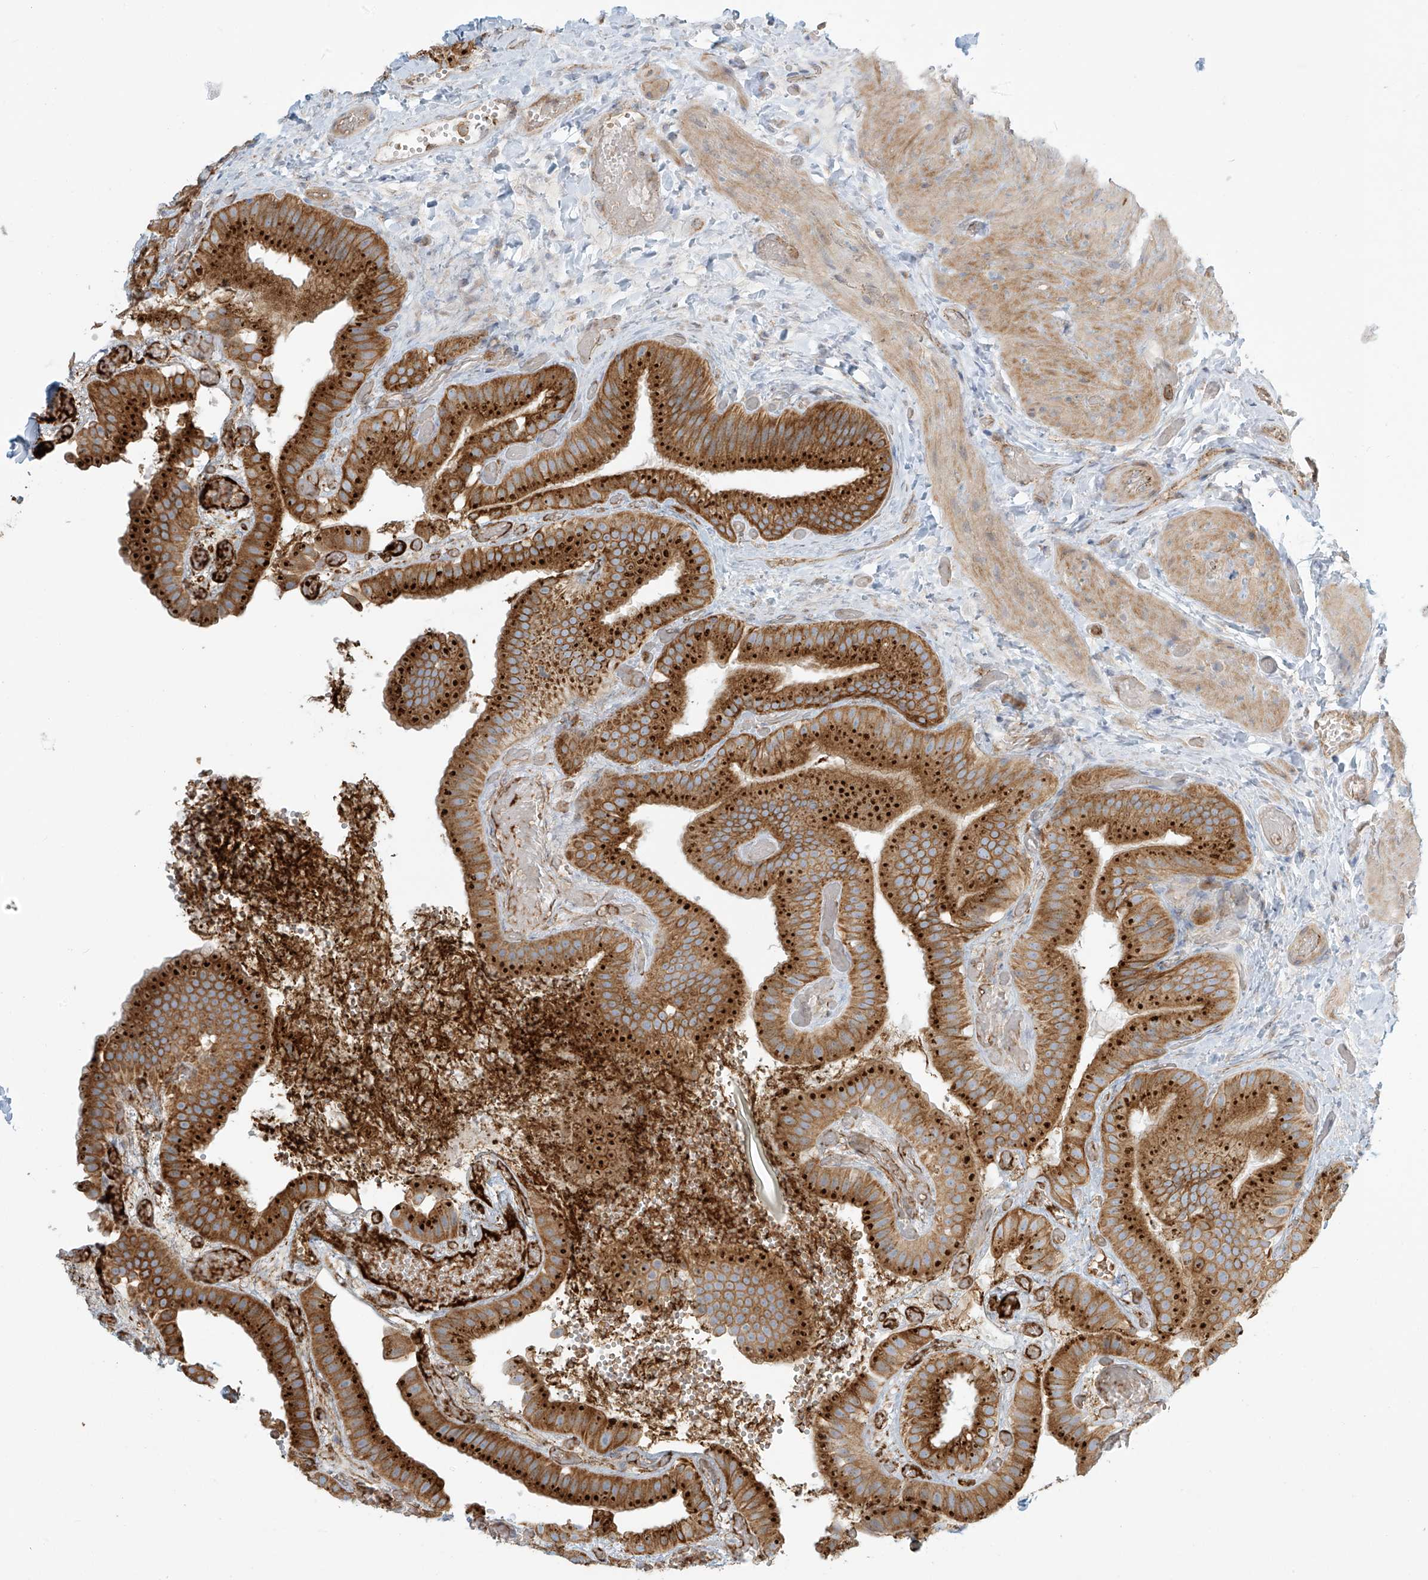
{"staining": {"intensity": "strong", "quantity": ">75%", "location": "cytoplasmic/membranous"}, "tissue": "gallbladder", "cell_type": "Glandular cells", "image_type": "normal", "snomed": [{"axis": "morphology", "description": "Normal tissue, NOS"}, {"axis": "topography", "description": "Gallbladder"}], "caption": "Human gallbladder stained for a protein (brown) exhibits strong cytoplasmic/membranous positive positivity in about >75% of glandular cells.", "gene": "LZTS3", "patient": {"sex": "female", "age": 64}}